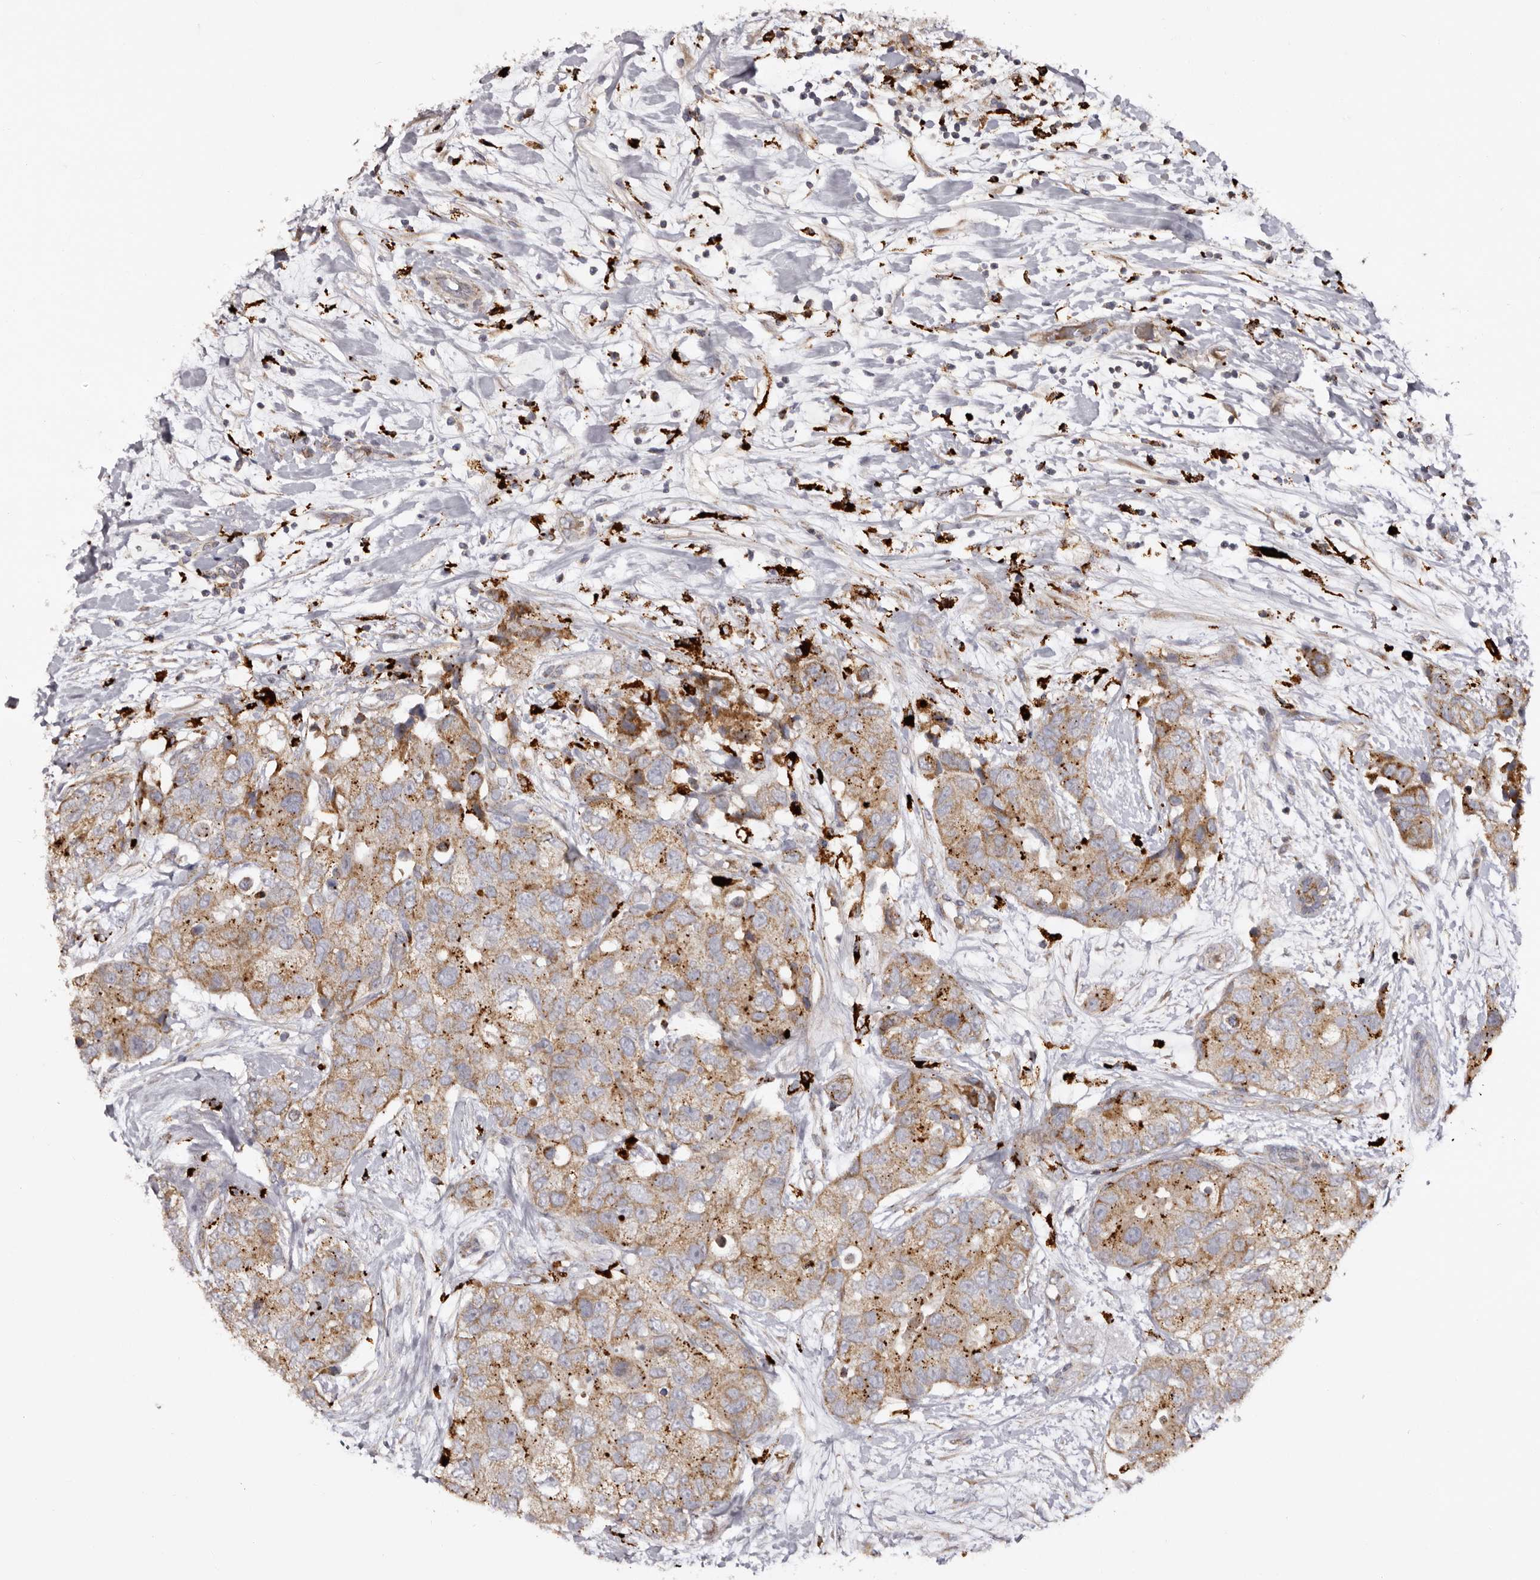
{"staining": {"intensity": "moderate", "quantity": ">75%", "location": "cytoplasmic/membranous"}, "tissue": "breast cancer", "cell_type": "Tumor cells", "image_type": "cancer", "snomed": [{"axis": "morphology", "description": "Duct carcinoma"}, {"axis": "topography", "description": "Breast"}], "caption": "This histopathology image reveals IHC staining of breast cancer, with medium moderate cytoplasmic/membranous expression in approximately >75% of tumor cells.", "gene": "MECR", "patient": {"sex": "female", "age": 62}}